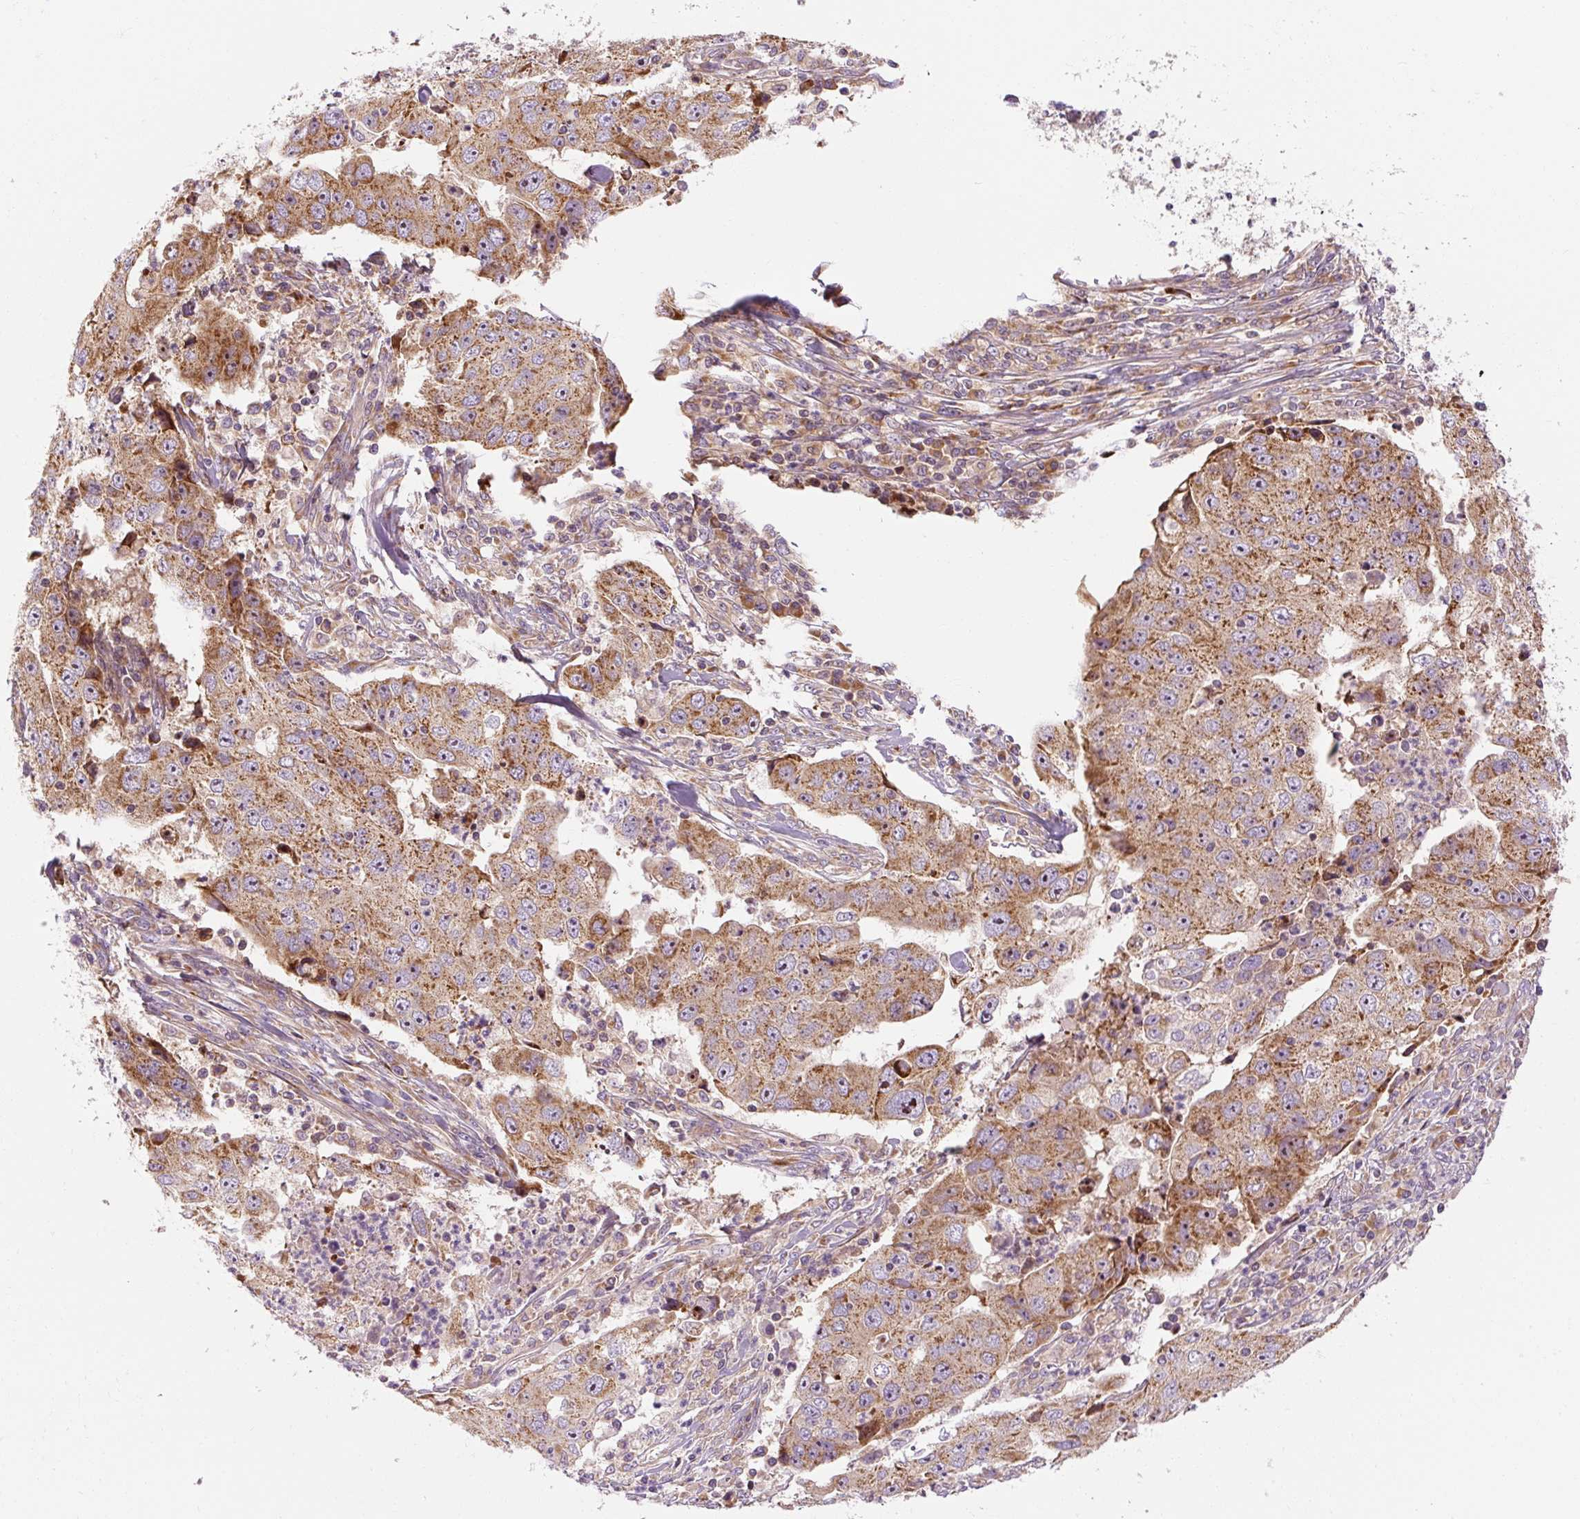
{"staining": {"intensity": "moderate", "quantity": ">75%", "location": "cytoplasmic/membranous"}, "tissue": "lung cancer", "cell_type": "Tumor cells", "image_type": "cancer", "snomed": [{"axis": "morphology", "description": "Squamous cell carcinoma, NOS"}, {"axis": "topography", "description": "Lung"}], "caption": "High-power microscopy captured an IHC histopathology image of squamous cell carcinoma (lung), revealing moderate cytoplasmic/membranous staining in approximately >75% of tumor cells.", "gene": "PRSS48", "patient": {"sex": "male", "age": 64}}